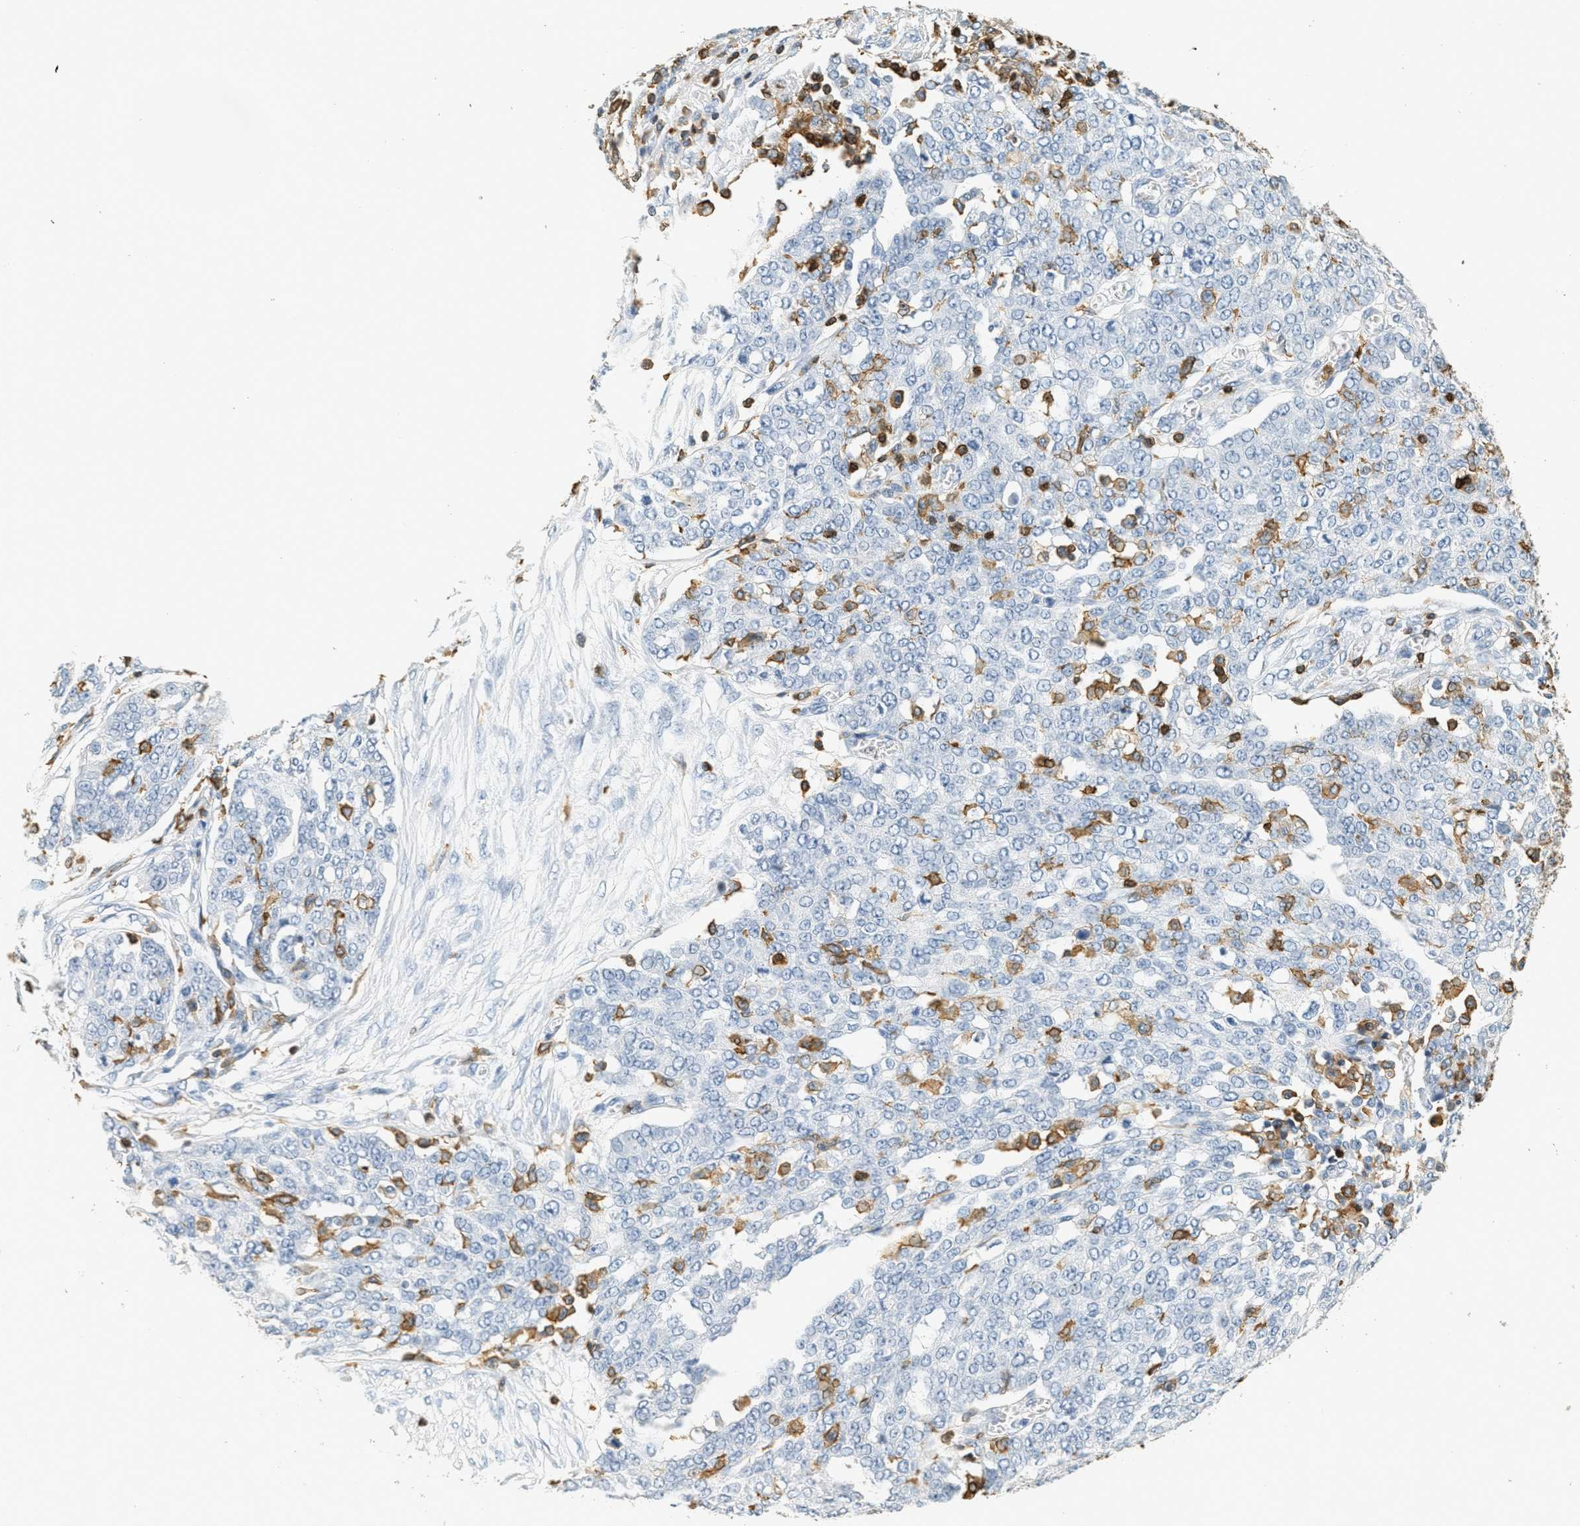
{"staining": {"intensity": "negative", "quantity": "none", "location": "none"}, "tissue": "ovarian cancer", "cell_type": "Tumor cells", "image_type": "cancer", "snomed": [{"axis": "morphology", "description": "Cystadenocarcinoma, serous, NOS"}, {"axis": "topography", "description": "Soft tissue"}, {"axis": "topography", "description": "Ovary"}], "caption": "The histopathology image demonstrates no staining of tumor cells in serous cystadenocarcinoma (ovarian). (DAB immunohistochemistry (IHC) with hematoxylin counter stain).", "gene": "LSP1", "patient": {"sex": "female", "age": 57}}